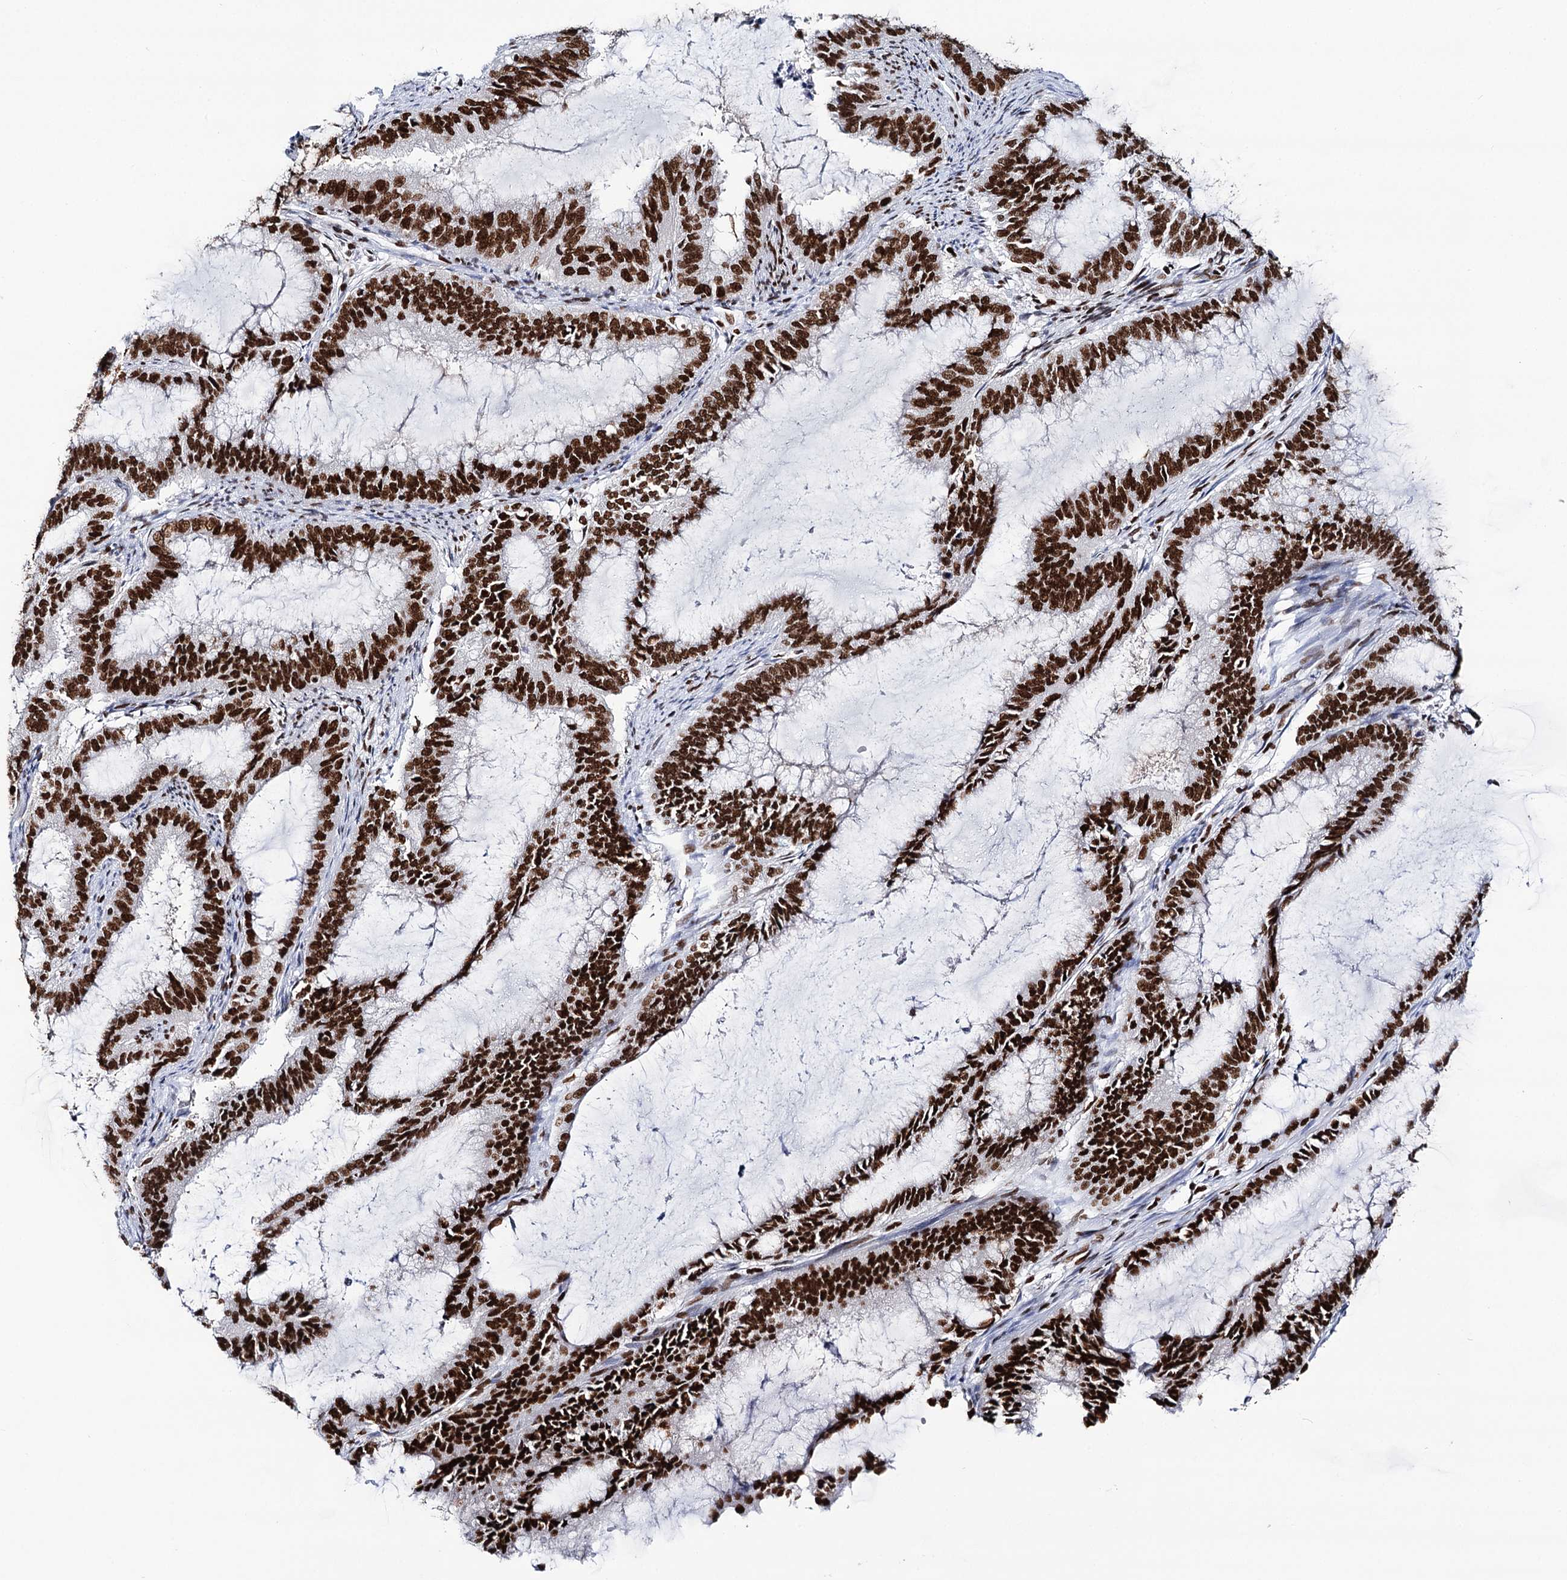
{"staining": {"intensity": "strong", "quantity": ">75%", "location": "nuclear"}, "tissue": "endometrial cancer", "cell_type": "Tumor cells", "image_type": "cancer", "snomed": [{"axis": "morphology", "description": "Adenocarcinoma, NOS"}, {"axis": "topography", "description": "Endometrium"}], "caption": "The image shows immunohistochemical staining of adenocarcinoma (endometrial). There is strong nuclear positivity is appreciated in approximately >75% of tumor cells.", "gene": "MATR3", "patient": {"sex": "female", "age": 51}}